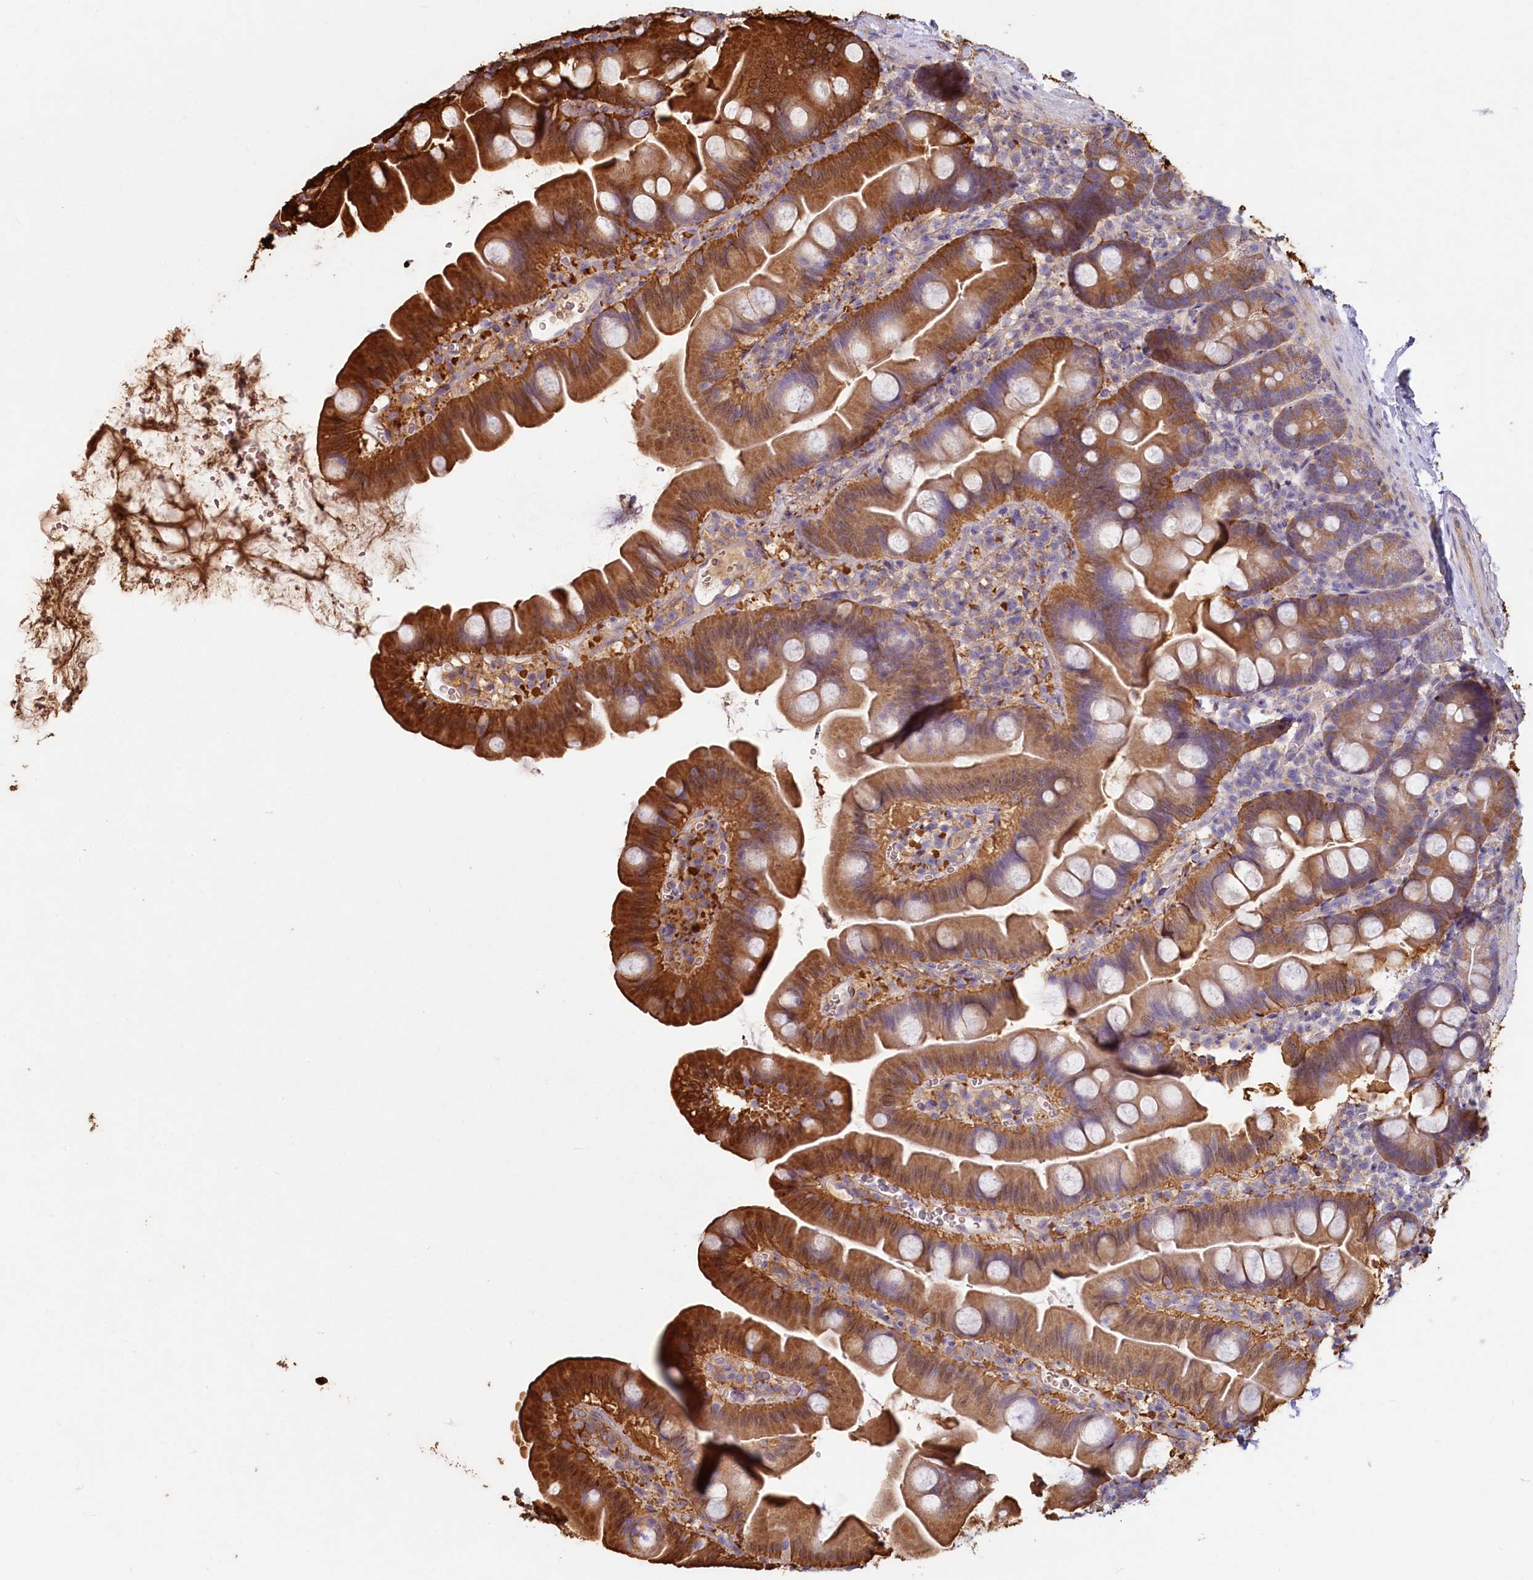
{"staining": {"intensity": "strong", "quantity": "25%-75%", "location": "cytoplasmic/membranous"}, "tissue": "small intestine", "cell_type": "Glandular cells", "image_type": "normal", "snomed": [{"axis": "morphology", "description": "Normal tissue, NOS"}, {"axis": "topography", "description": "Small intestine"}], "caption": "Immunohistochemistry (IHC) (DAB) staining of unremarkable small intestine displays strong cytoplasmic/membranous protein positivity in approximately 25%-75% of glandular cells. Immunohistochemistry stains the protein in brown and the nuclei are stained blue.", "gene": "LMOD3", "patient": {"sex": "female", "age": 68}}